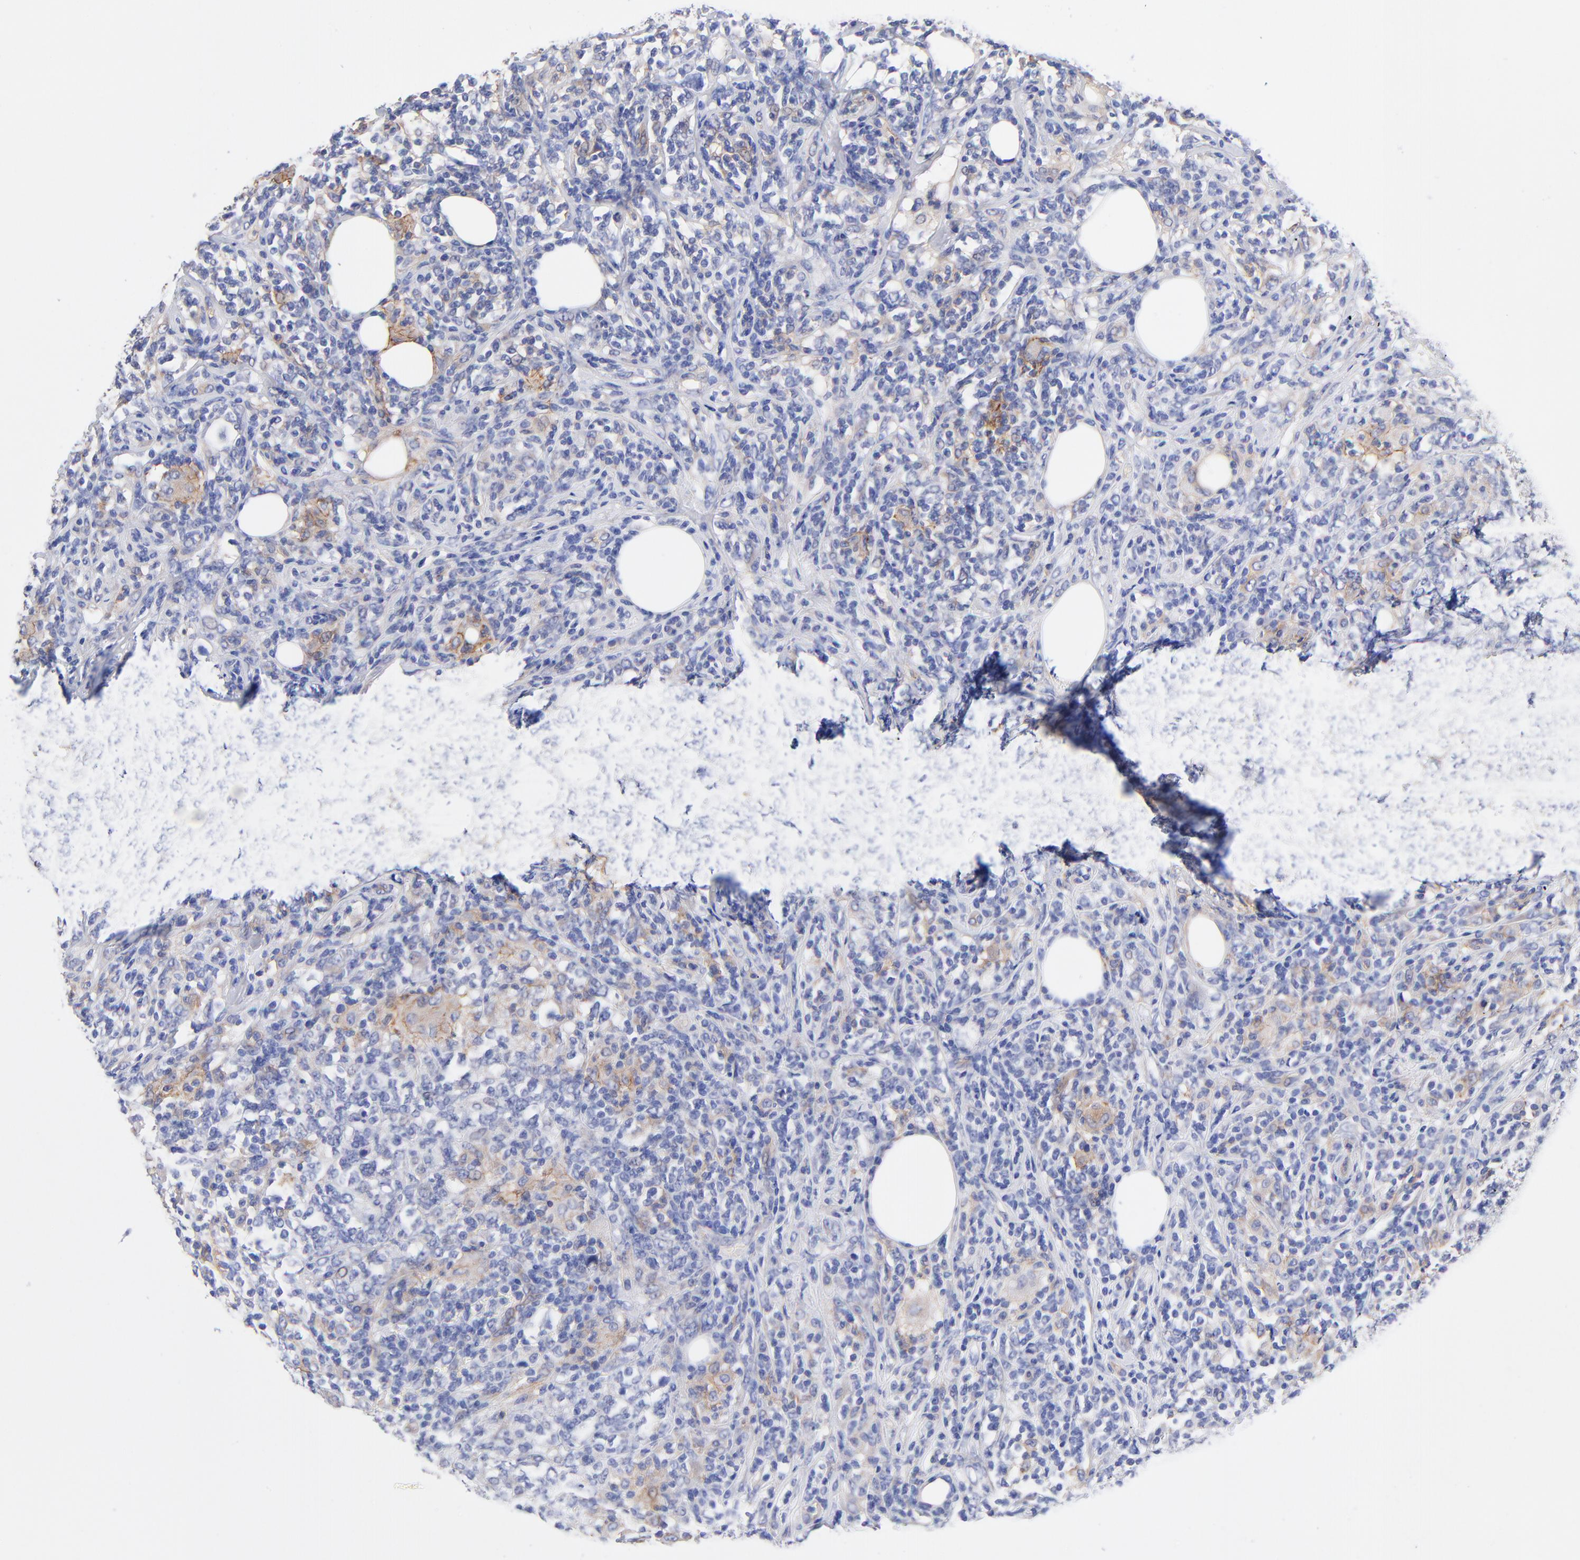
{"staining": {"intensity": "weak", "quantity": "<25%", "location": "cytoplasmic/membranous"}, "tissue": "lymphoma", "cell_type": "Tumor cells", "image_type": "cancer", "snomed": [{"axis": "morphology", "description": "Malignant lymphoma, non-Hodgkin's type, High grade"}, {"axis": "topography", "description": "Lymph node"}], "caption": "A micrograph of human lymphoma is negative for staining in tumor cells.", "gene": "SLC44A2", "patient": {"sex": "female", "age": 84}}